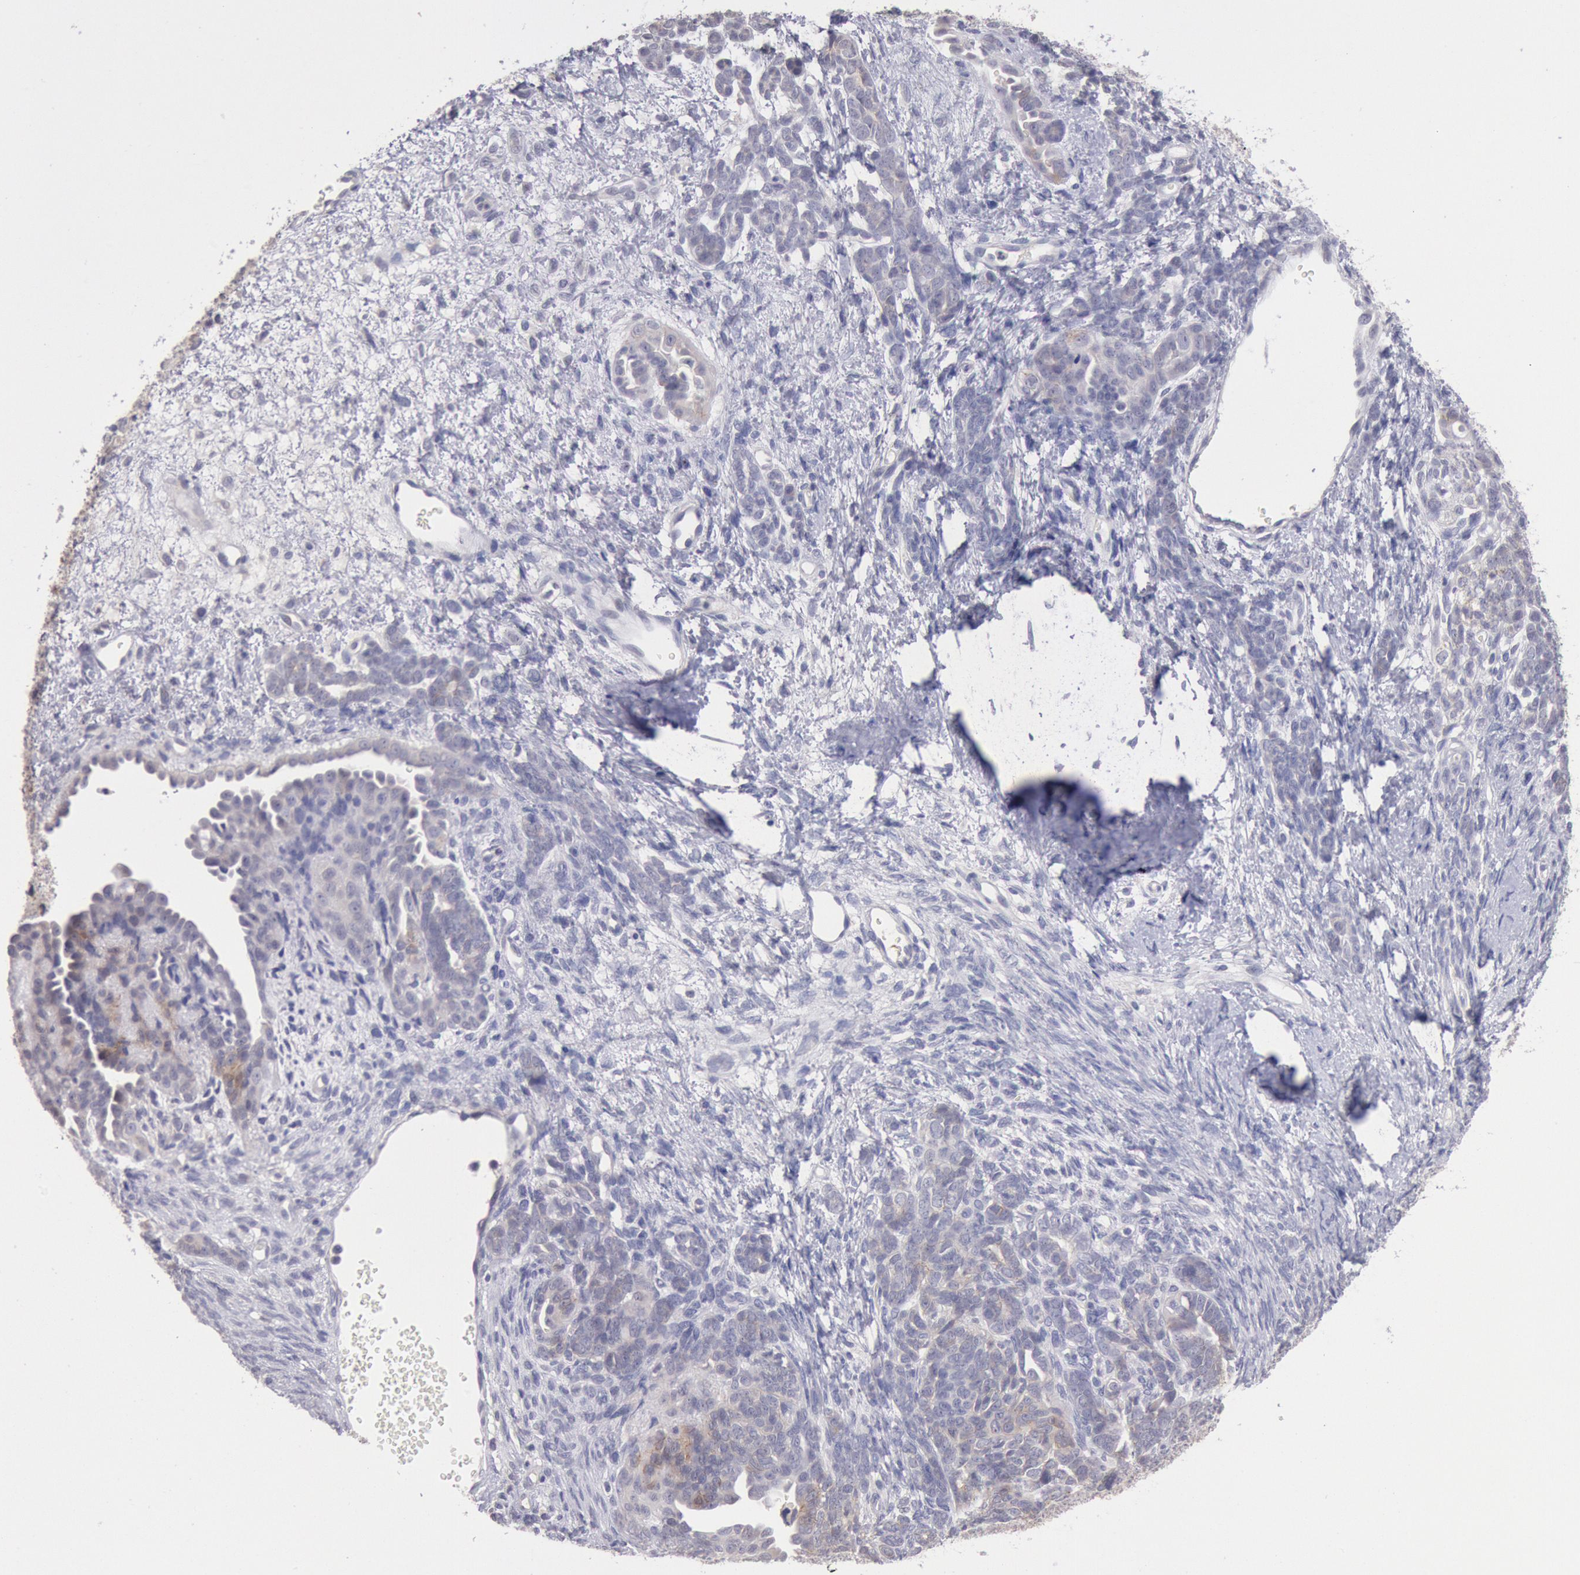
{"staining": {"intensity": "weak", "quantity": "<25%", "location": "cytoplasmic/membranous"}, "tissue": "endometrial cancer", "cell_type": "Tumor cells", "image_type": "cancer", "snomed": [{"axis": "morphology", "description": "Neoplasm, malignant, NOS"}, {"axis": "topography", "description": "Endometrium"}], "caption": "There is no significant staining in tumor cells of malignant neoplasm (endometrial). (Immunohistochemistry (ihc), brightfield microscopy, high magnification).", "gene": "GAL3ST1", "patient": {"sex": "female", "age": 74}}